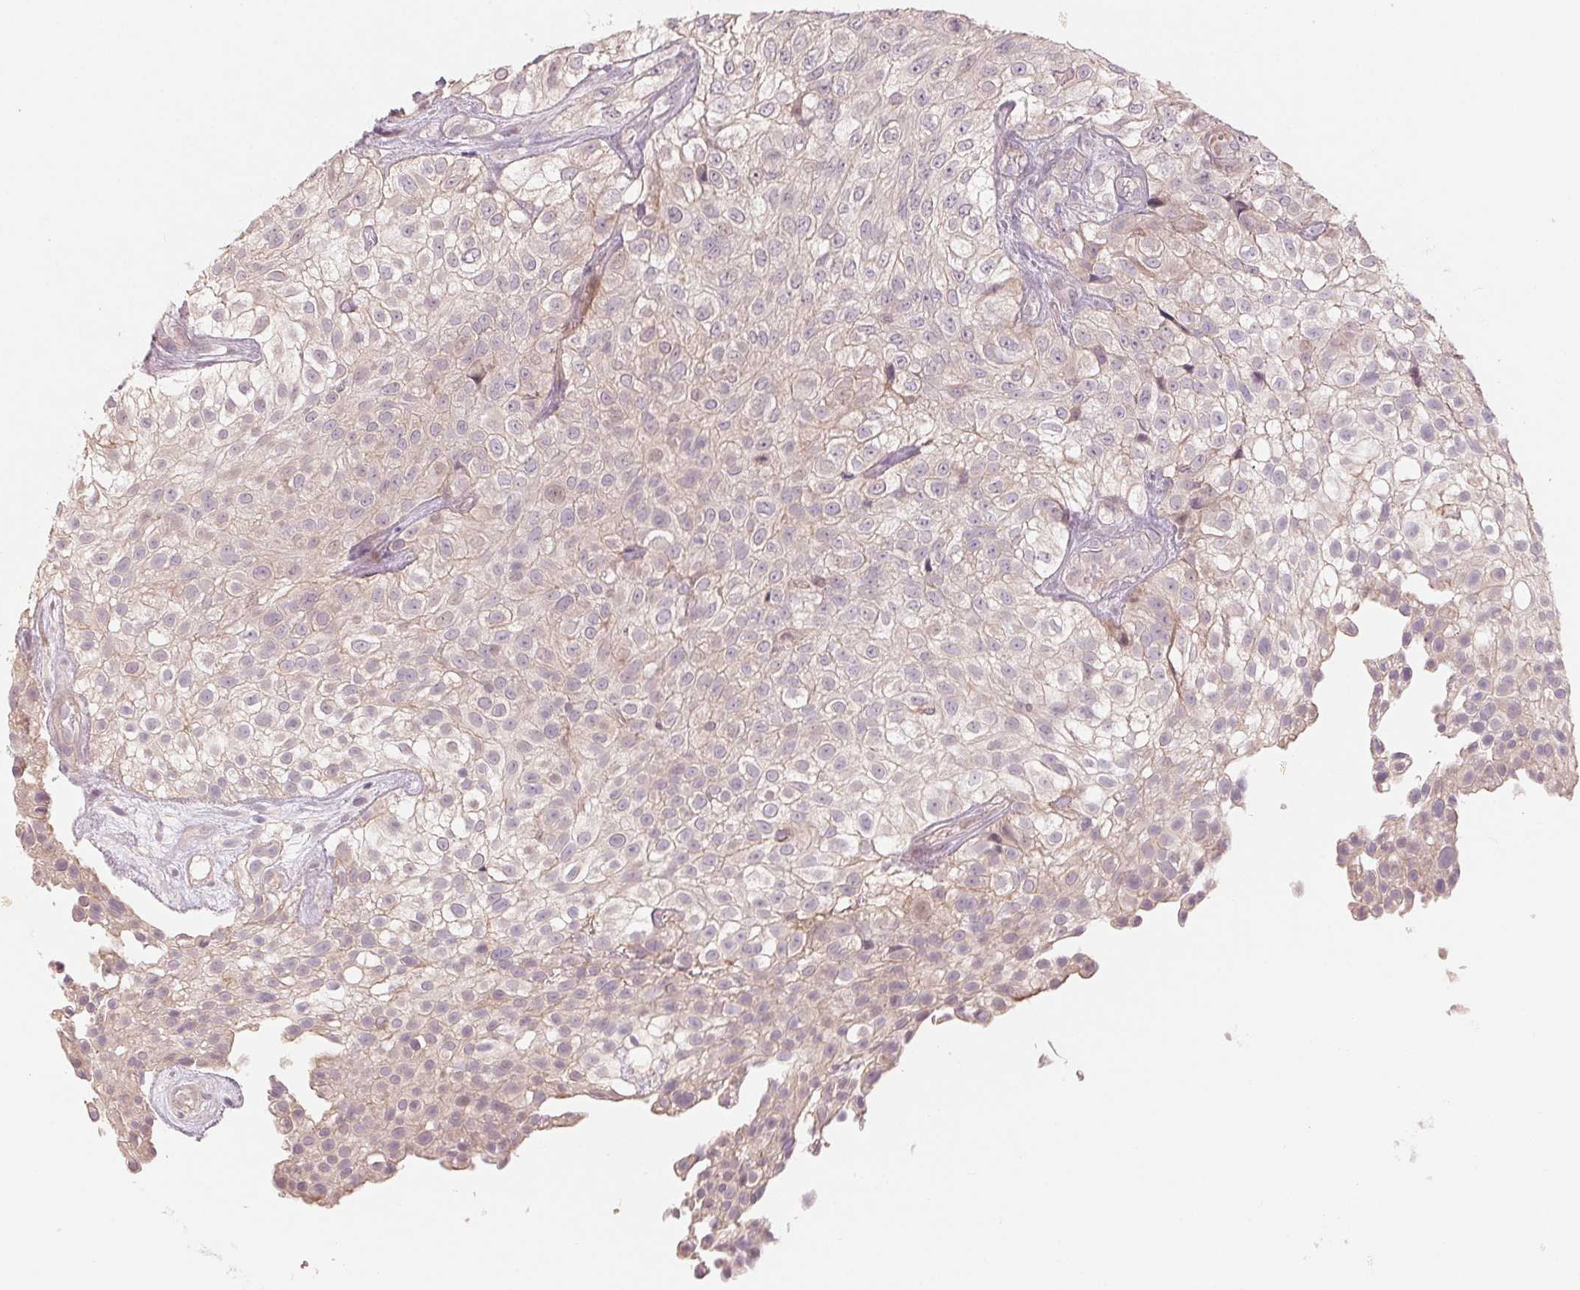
{"staining": {"intensity": "negative", "quantity": "none", "location": "none"}, "tissue": "urothelial cancer", "cell_type": "Tumor cells", "image_type": "cancer", "snomed": [{"axis": "morphology", "description": "Urothelial carcinoma, High grade"}, {"axis": "topography", "description": "Urinary bladder"}], "caption": "This is a micrograph of IHC staining of urothelial cancer, which shows no positivity in tumor cells.", "gene": "DENND2C", "patient": {"sex": "male", "age": 56}}